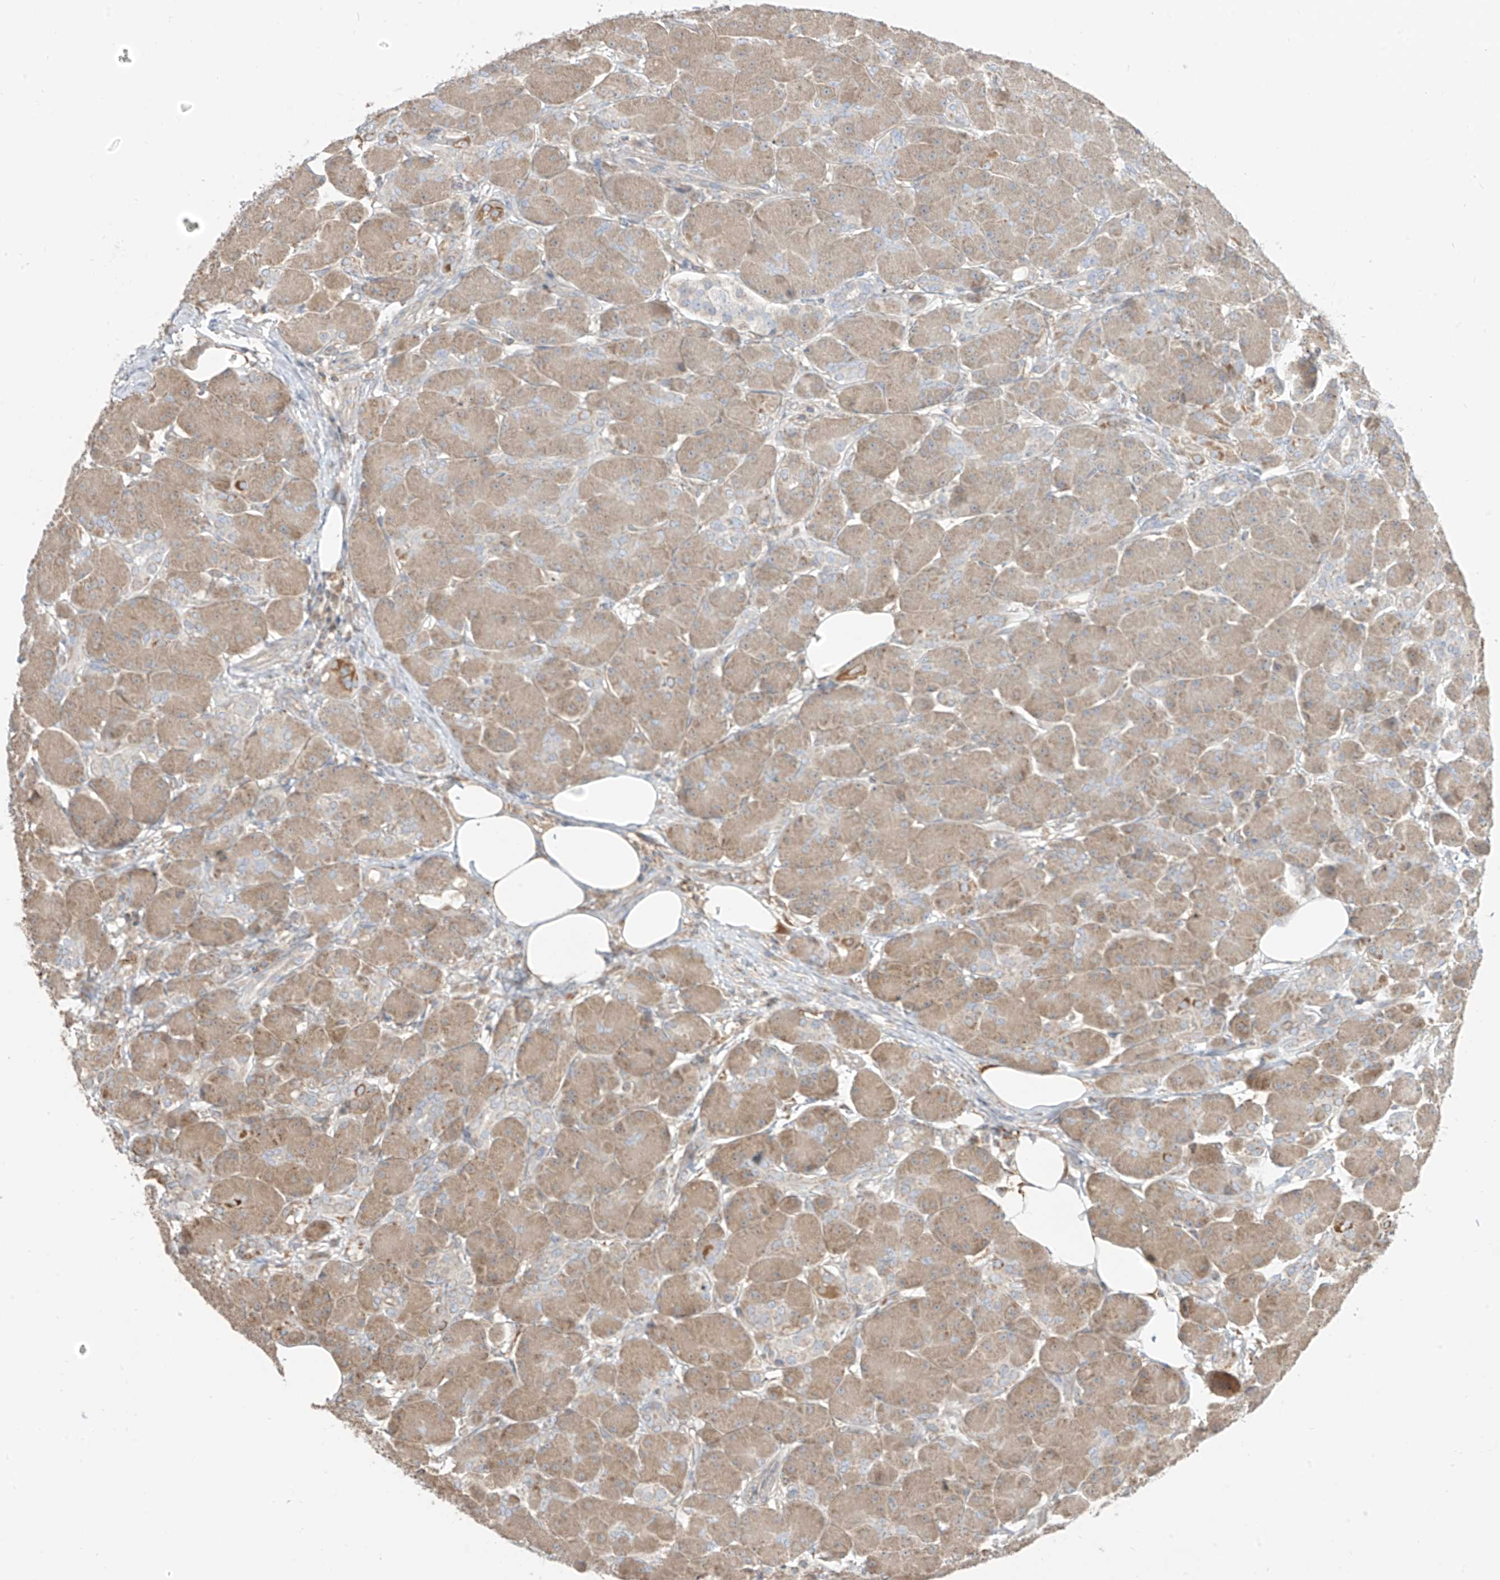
{"staining": {"intensity": "moderate", "quantity": "25%-75%", "location": "cytoplasmic/membranous"}, "tissue": "pancreas", "cell_type": "Exocrine glandular cells", "image_type": "normal", "snomed": [{"axis": "morphology", "description": "Normal tissue, NOS"}, {"axis": "topography", "description": "Pancreas"}], "caption": "This image shows immunohistochemistry (IHC) staining of normal pancreas, with medium moderate cytoplasmic/membranous staining in about 25%-75% of exocrine glandular cells.", "gene": "ETHE1", "patient": {"sex": "male", "age": 63}}